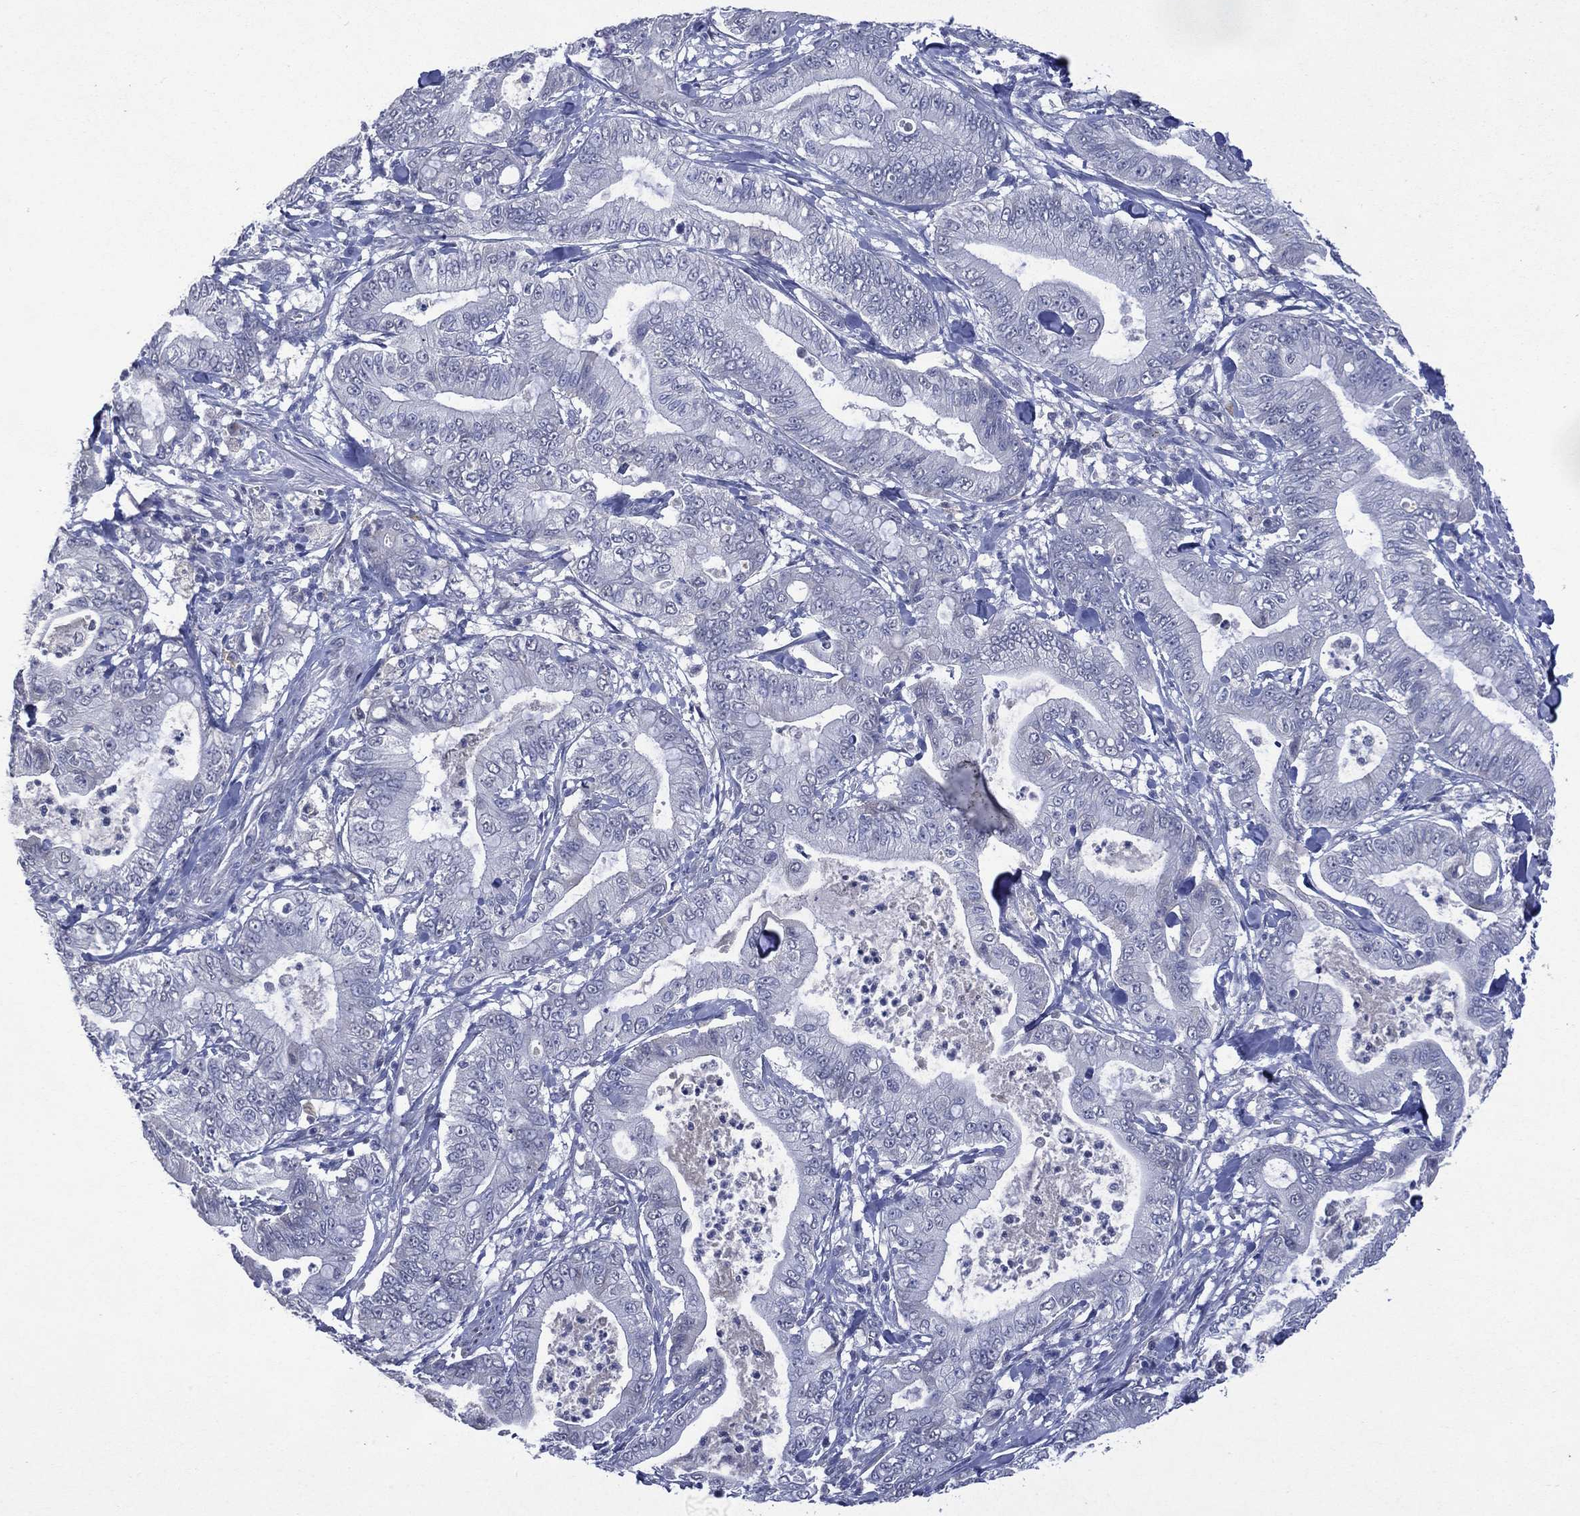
{"staining": {"intensity": "negative", "quantity": "none", "location": "none"}, "tissue": "pancreatic cancer", "cell_type": "Tumor cells", "image_type": "cancer", "snomed": [{"axis": "morphology", "description": "Adenocarcinoma, NOS"}, {"axis": "topography", "description": "Pancreas"}], "caption": "IHC photomicrograph of human pancreatic cancer stained for a protein (brown), which exhibits no staining in tumor cells.", "gene": "ASB10", "patient": {"sex": "male", "age": 71}}